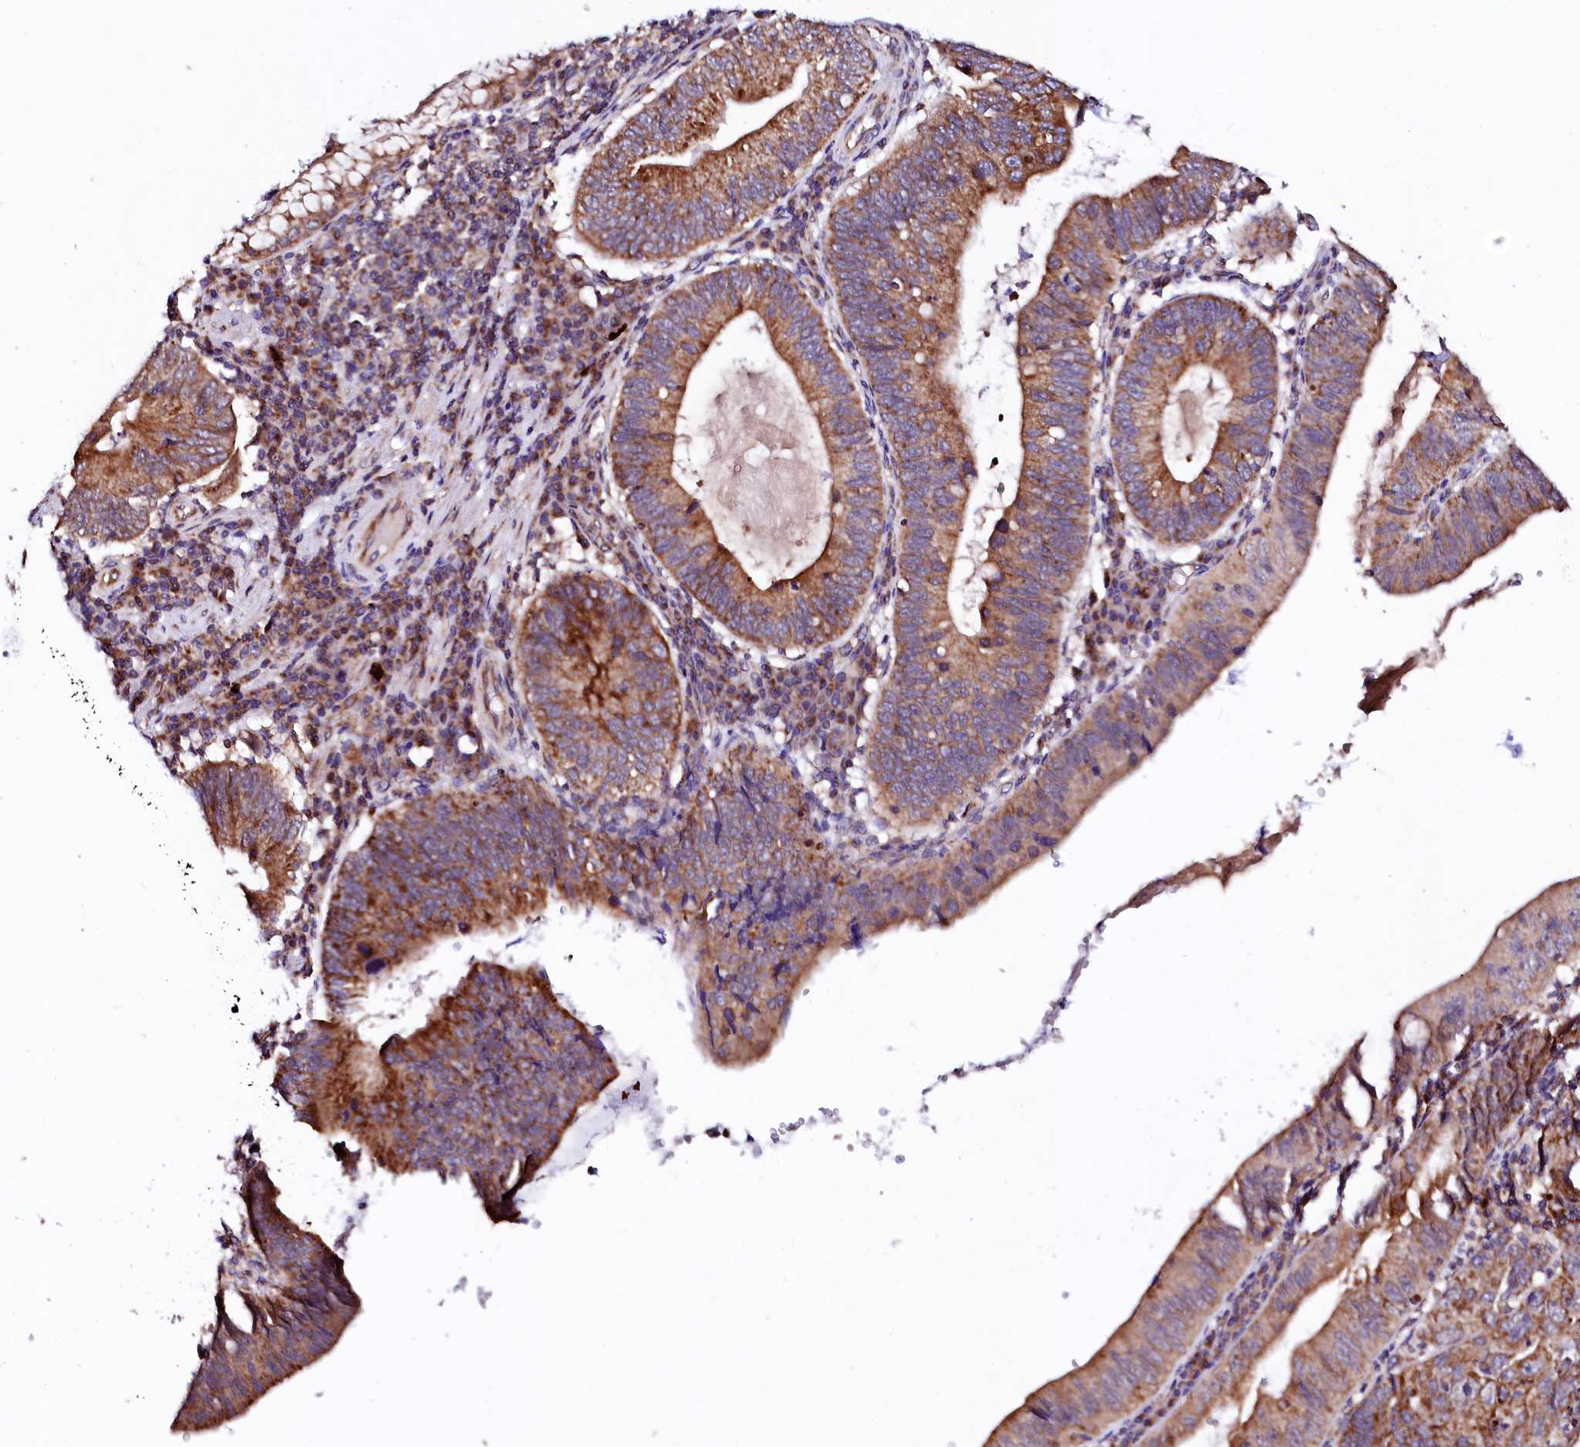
{"staining": {"intensity": "moderate", "quantity": ">75%", "location": "cytoplasmic/membranous"}, "tissue": "stomach cancer", "cell_type": "Tumor cells", "image_type": "cancer", "snomed": [{"axis": "morphology", "description": "Adenocarcinoma, NOS"}, {"axis": "topography", "description": "Stomach"}], "caption": "Immunohistochemistry image of human adenocarcinoma (stomach) stained for a protein (brown), which displays medium levels of moderate cytoplasmic/membranous staining in about >75% of tumor cells.", "gene": "UBE3C", "patient": {"sex": "male", "age": 59}}